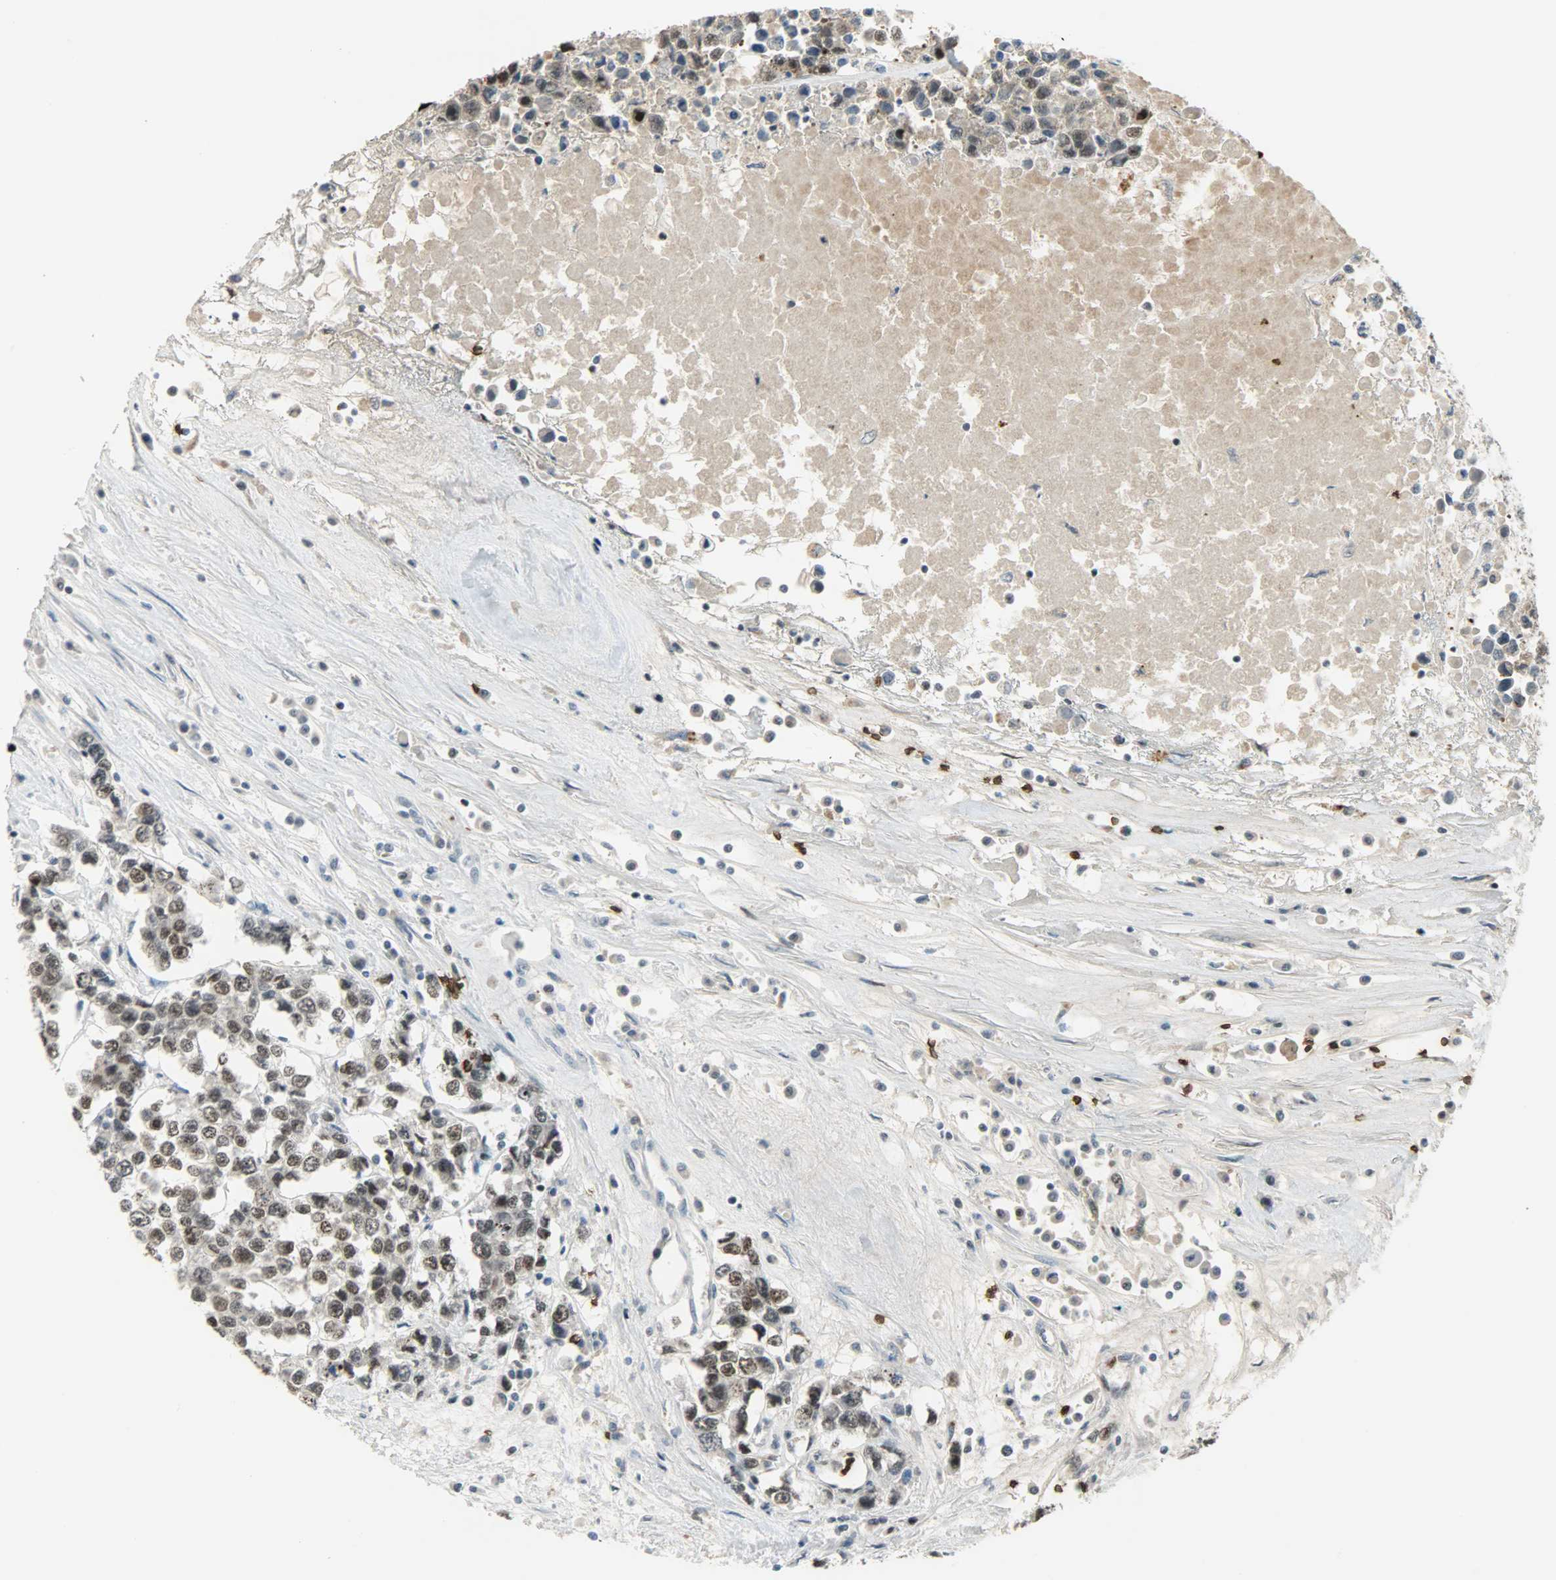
{"staining": {"intensity": "moderate", "quantity": "25%-75%", "location": "nuclear"}, "tissue": "testis cancer", "cell_type": "Tumor cells", "image_type": "cancer", "snomed": [{"axis": "morphology", "description": "Seminoma, NOS"}, {"axis": "morphology", "description": "Carcinoma, Embryonal, NOS"}, {"axis": "topography", "description": "Testis"}], "caption": "This histopathology image reveals IHC staining of human testis cancer, with medium moderate nuclear positivity in about 25%-75% of tumor cells.", "gene": "SNAI1", "patient": {"sex": "male", "age": 52}}